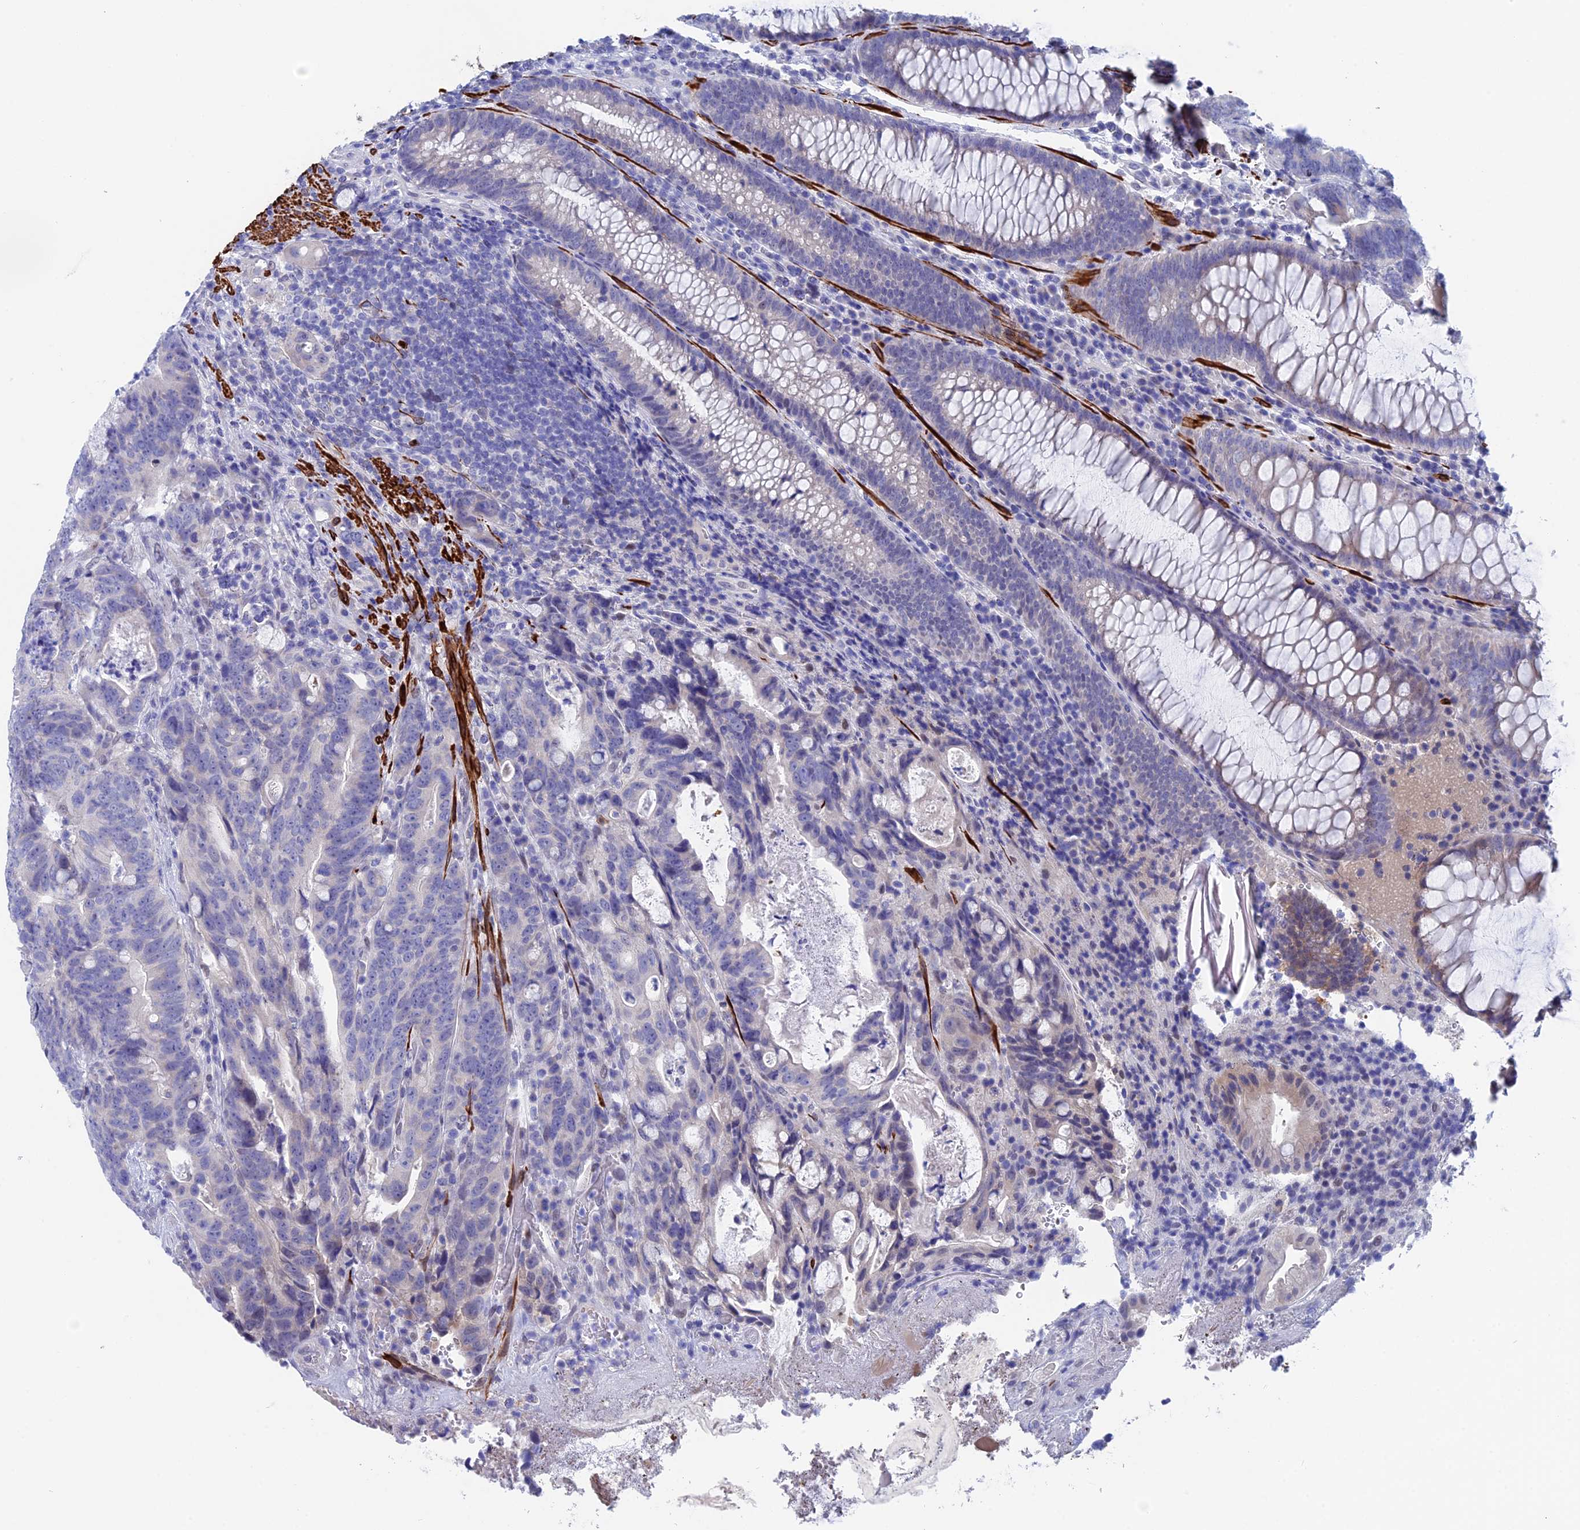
{"staining": {"intensity": "negative", "quantity": "none", "location": "none"}, "tissue": "colorectal cancer", "cell_type": "Tumor cells", "image_type": "cancer", "snomed": [{"axis": "morphology", "description": "Adenocarcinoma, NOS"}, {"axis": "topography", "description": "Colon"}], "caption": "DAB immunohistochemical staining of human adenocarcinoma (colorectal) exhibits no significant staining in tumor cells.", "gene": "WDR83", "patient": {"sex": "female", "age": 82}}